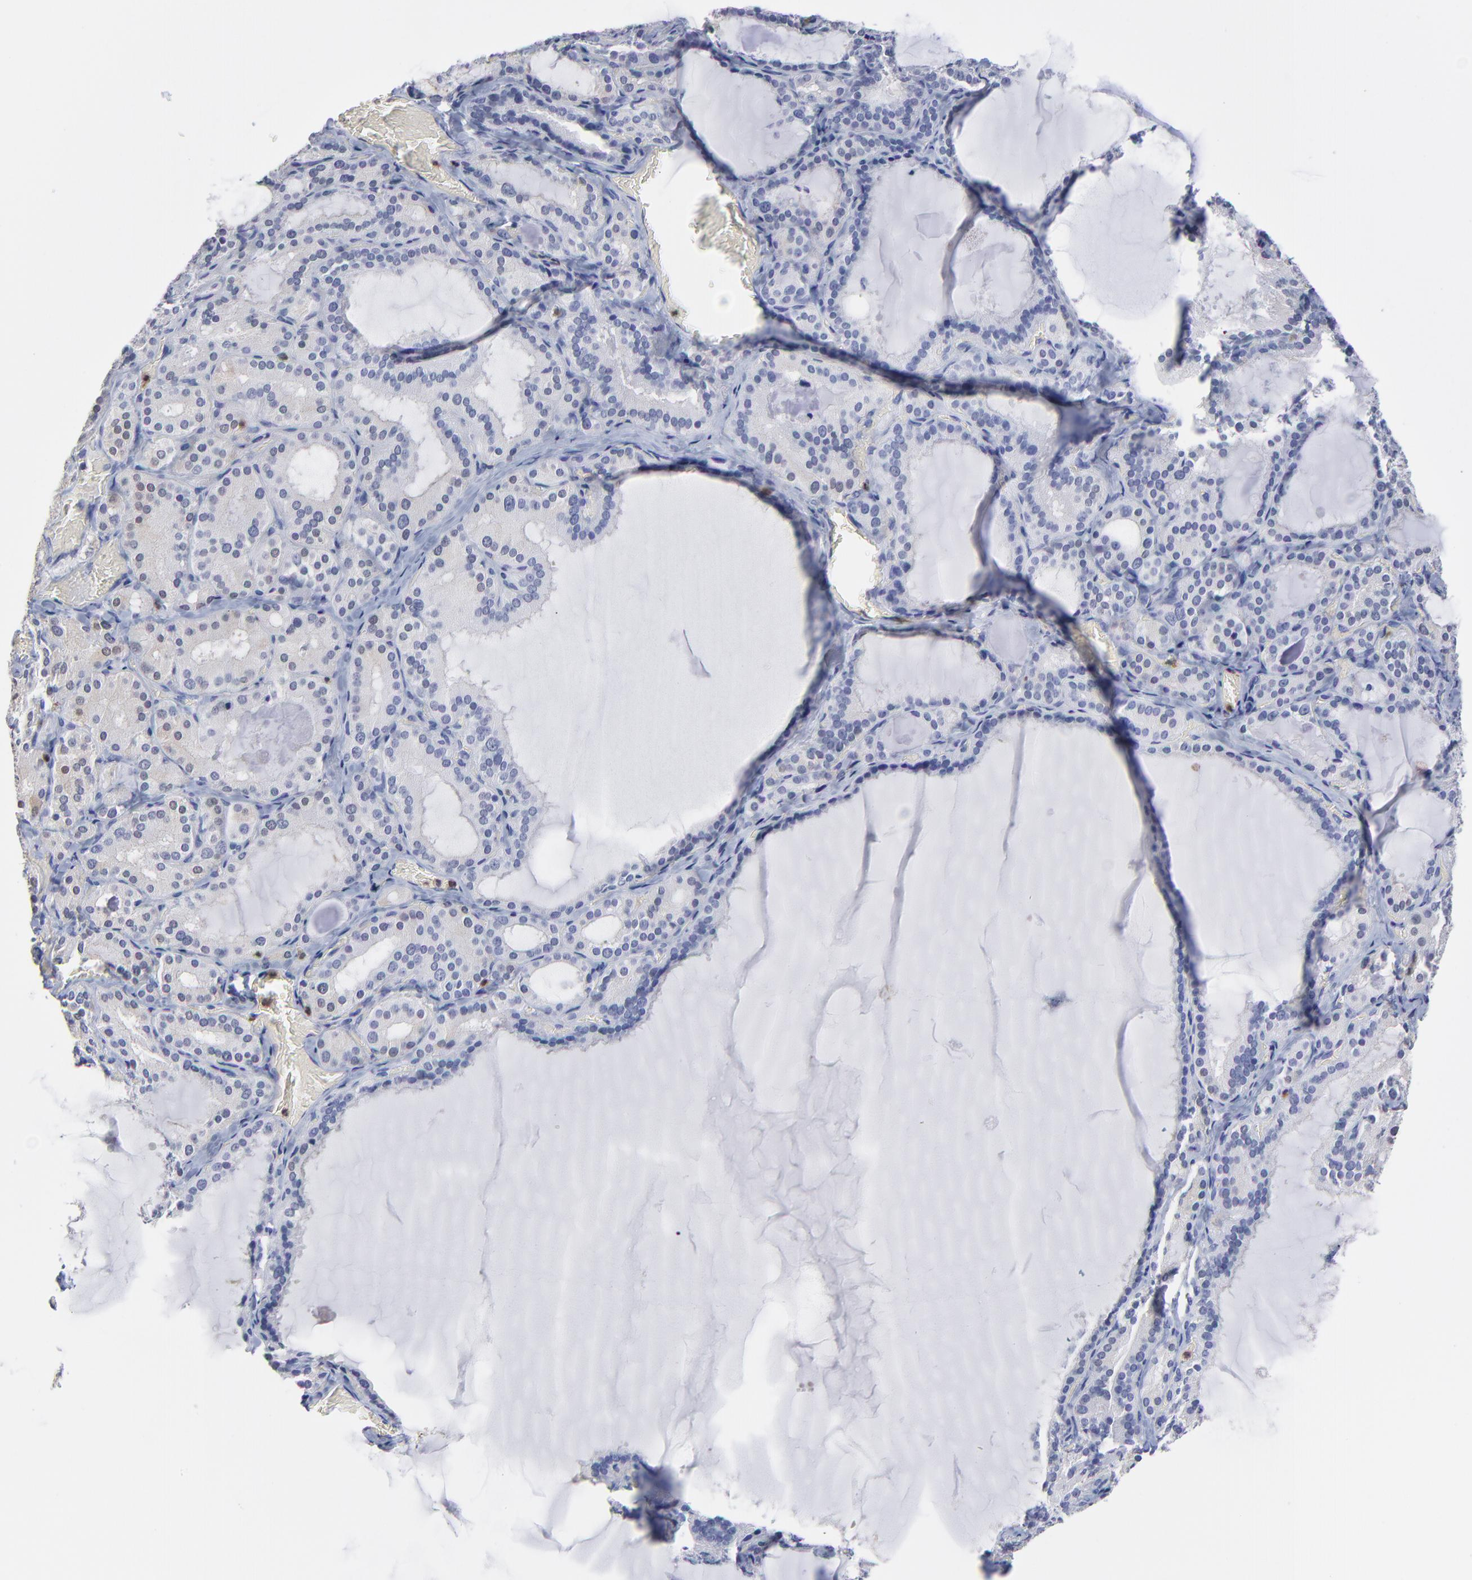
{"staining": {"intensity": "negative", "quantity": "none", "location": "none"}, "tissue": "thyroid gland", "cell_type": "Glandular cells", "image_type": "normal", "snomed": [{"axis": "morphology", "description": "Normal tissue, NOS"}, {"axis": "topography", "description": "Thyroid gland"}], "caption": "DAB immunohistochemical staining of unremarkable thyroid gland demonstrates no significant positivity in glandular cells. The staining is performed using DAB brown chromogen with nuclei counter-stained in using hematoxylin.", "gene": "SMARCA1", "patient": {"sex": "female", "age": 33}}